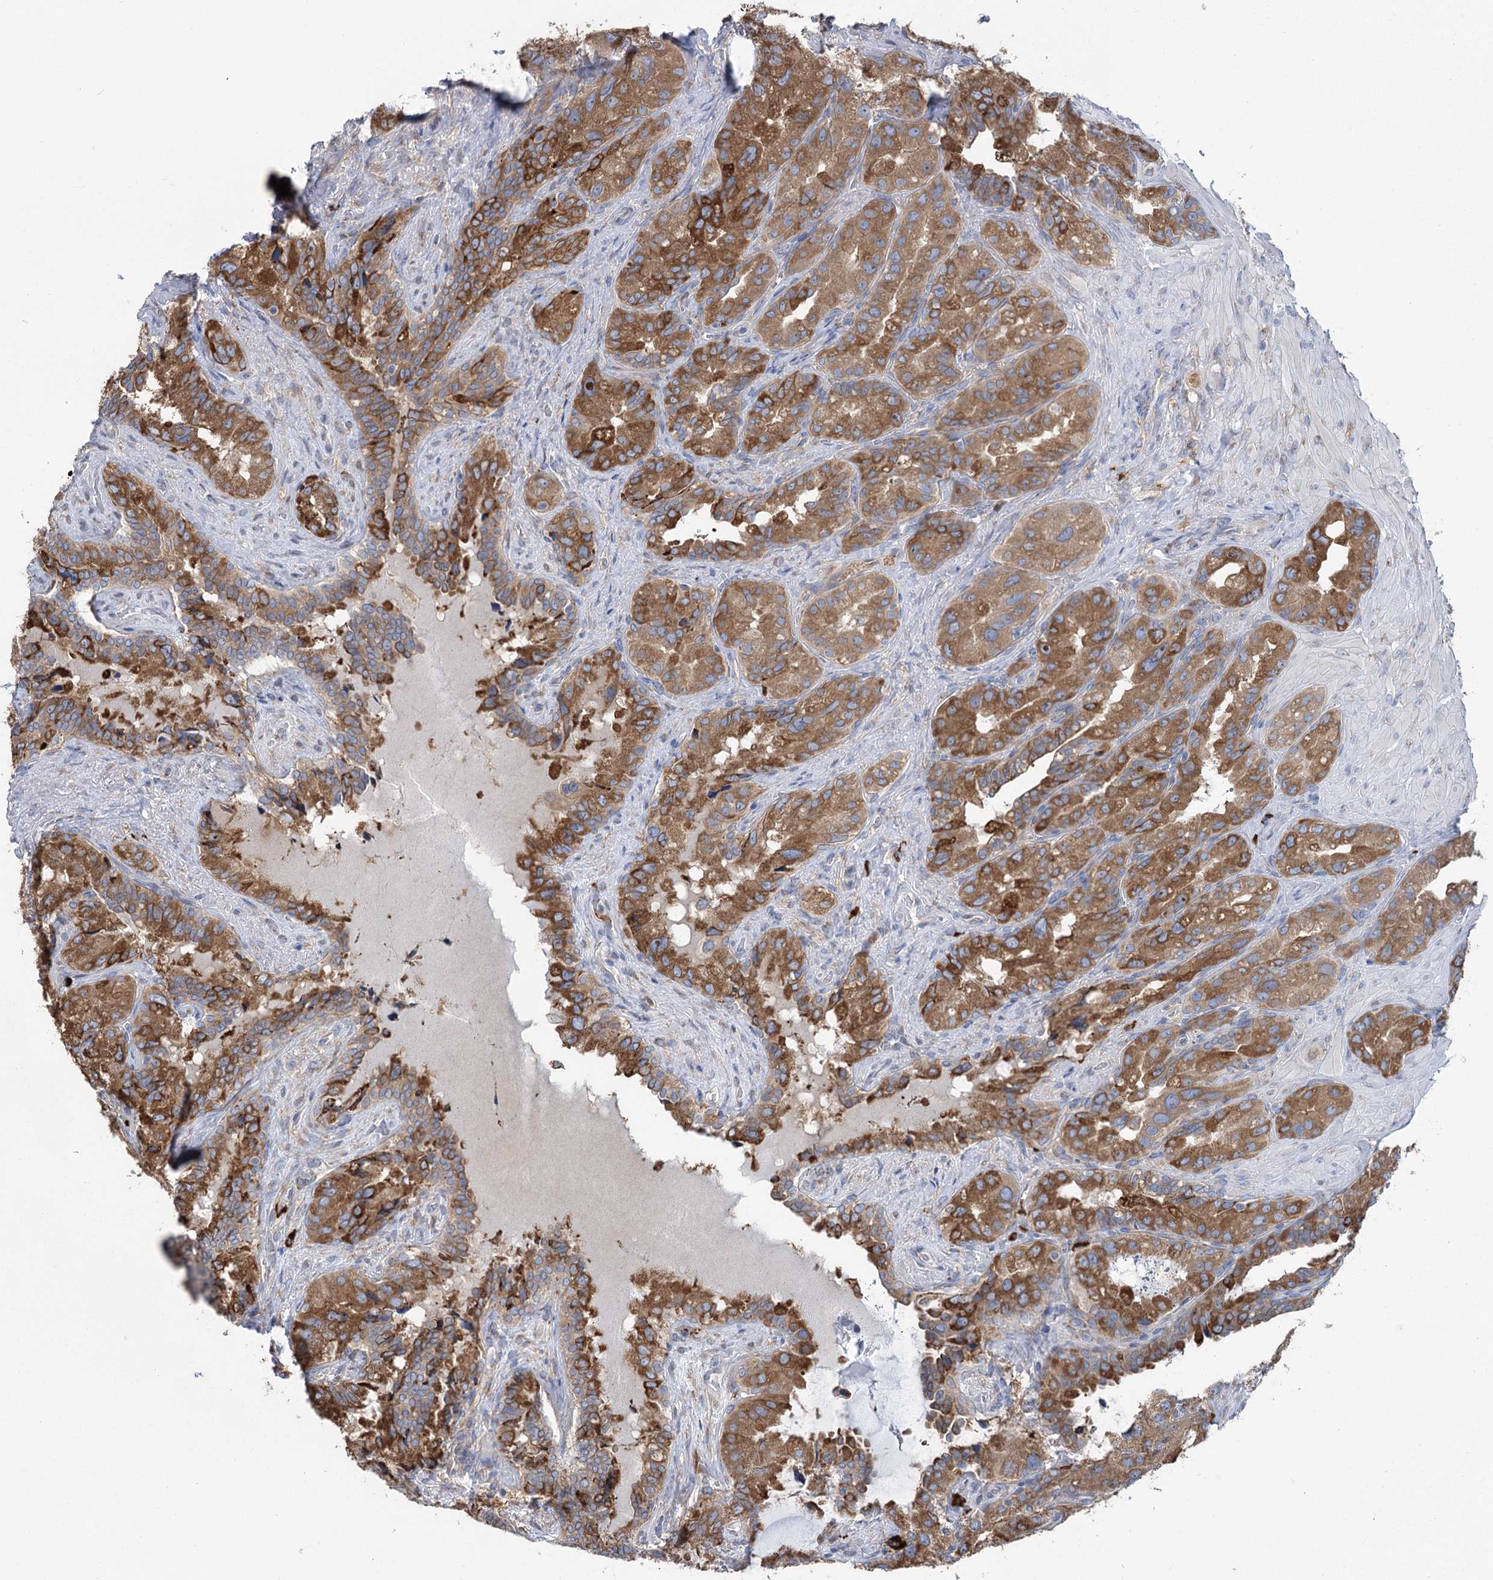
{"staining": {"intensity": "moderate", "quantity": ">75%", "location": "cytoplasmic/membranous"}, "tissue": "seminal vesicle", "cell_type": "Glandular cells", "image_type": "normal", "snomed": [{"axis": "morphology", "description": "Normal tissue, NOS"}, {"axis": "topography", "description": "Seminal veicle"}, {"axis": "topography", "description": "Peripheral nerve tissue"}], "caption": "Glandular cells show medium levels of moderate cytoplasmic/membranous expression in approximately >75% of cells in benign seminal vesicle. (DAB IHC, brown staining for protein, blue staining for nuclei).", "gene": "METTL24", "patient": {"sex": "male", "age": 67}}